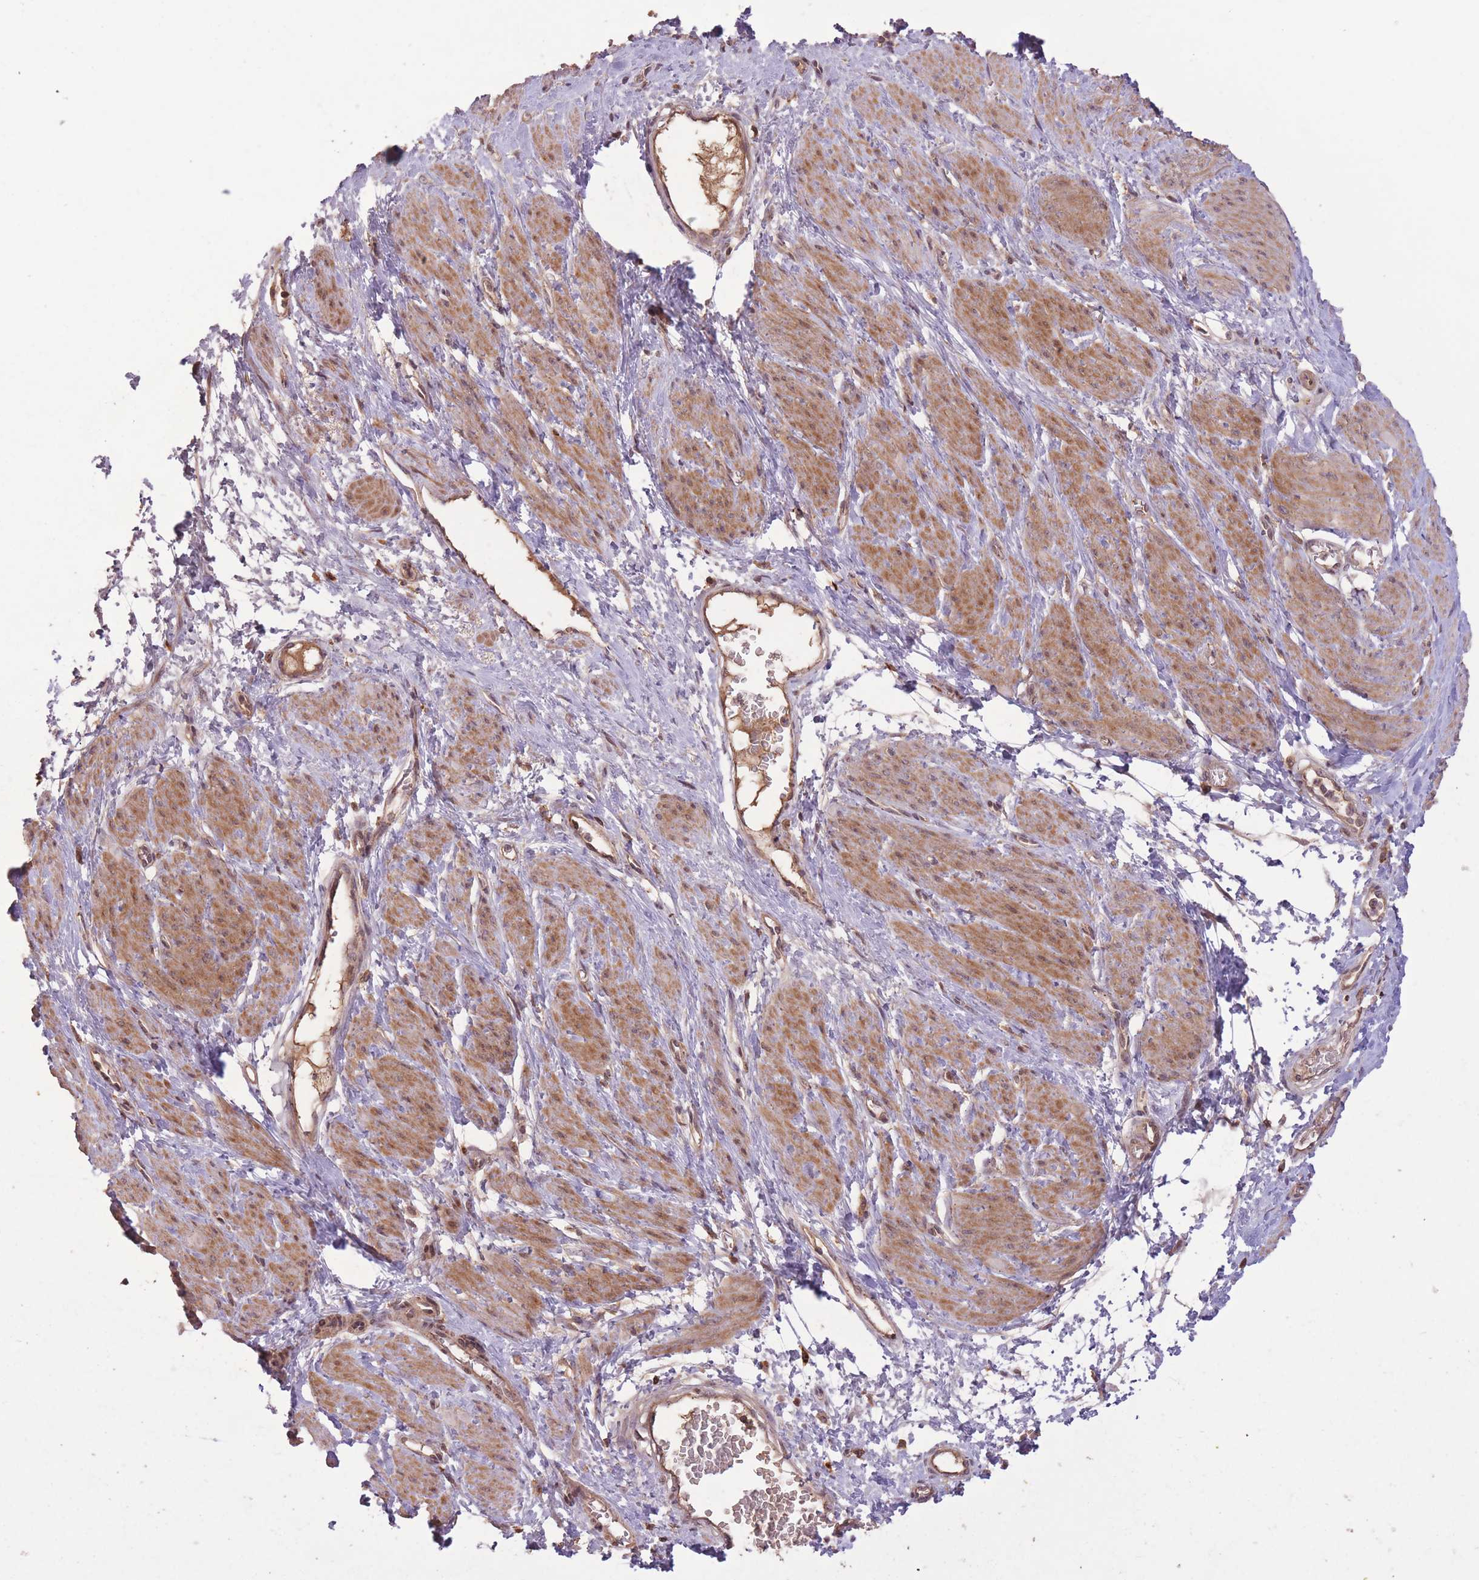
{"staining": {"intensity": "moderate", "quantity": ">75%", "location": "cytoplasmic/membranous"}, "tissue": "smooth muscle", "cell_type": "Smooth muscle cells", "image_type": "normal", "snomed": [{"axis": "morphology", "description": "Normal tissue, NOS"}, {"axis": "topography", "description": "Smooth muscle"}, {"axis": "topography", "description": "Uterus"}], "caption": "Human smooth muscle stained for a protein (brown) exhibits moderate cytoplasmic/membranous positive positivity in about >75% of smooth muscle cells.", "gene": "POLR3F", "patient": {"sex": "female", "age": 39}}